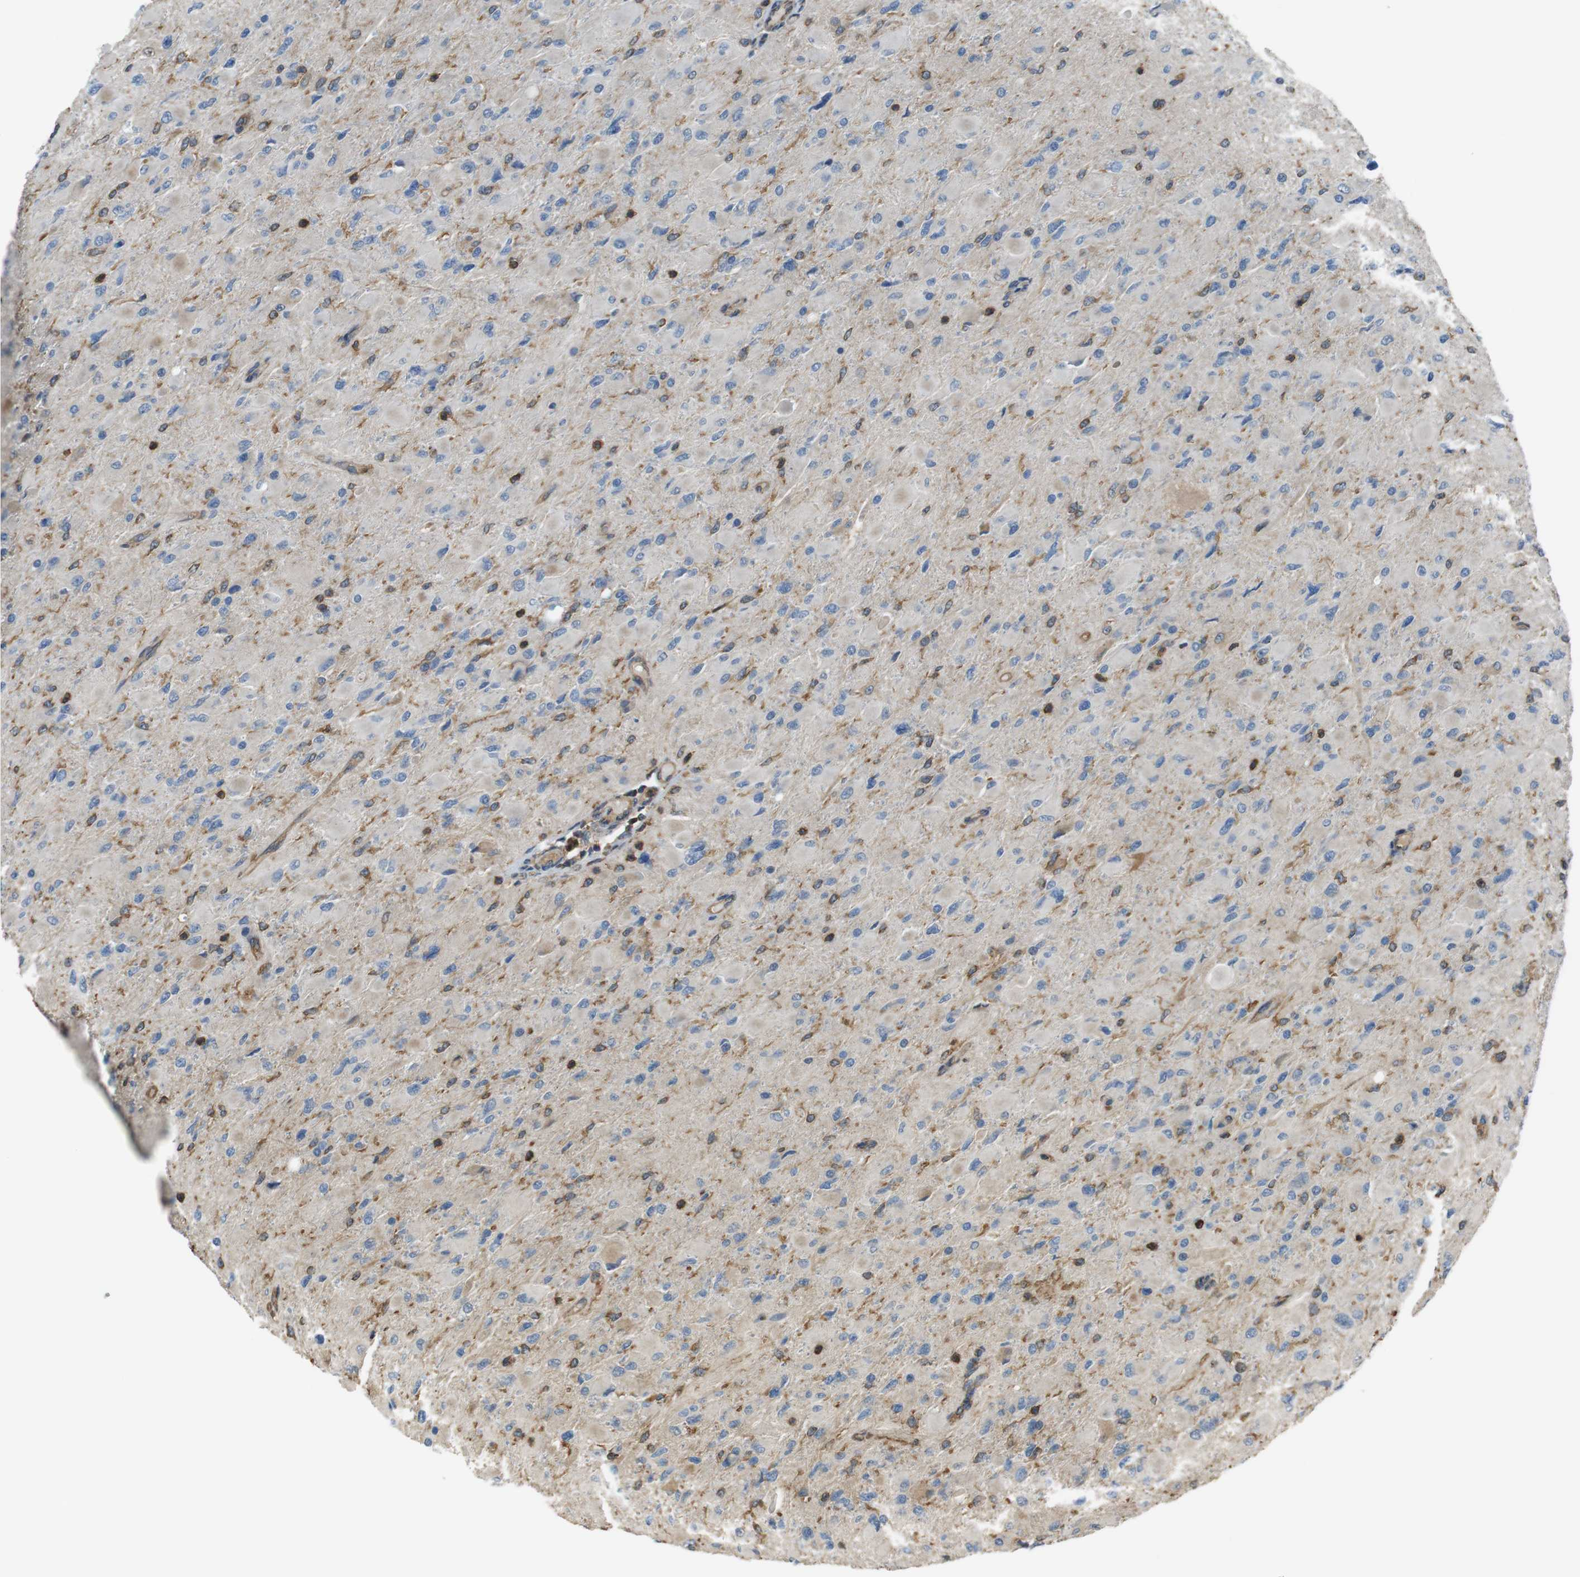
{"staining": {"intensity": "weak", "quantity": "<25%", "location": "cytoplasmic/membranous"}, "tissue": "glioma", "cell_type": "Tumor cells", "image_type": "cancer", "snomed": [{"axis": "morphology", "description": "Glioma, malignant, High grade"}, {"axis": "topography", "description": "Cerebral cortex"}], "caption": "A histopathology image of glioma stained for a protein shows no brown staining in tumor cells.", "gene": "FCAR", "patient": {"sex": "female", "age": 36}}